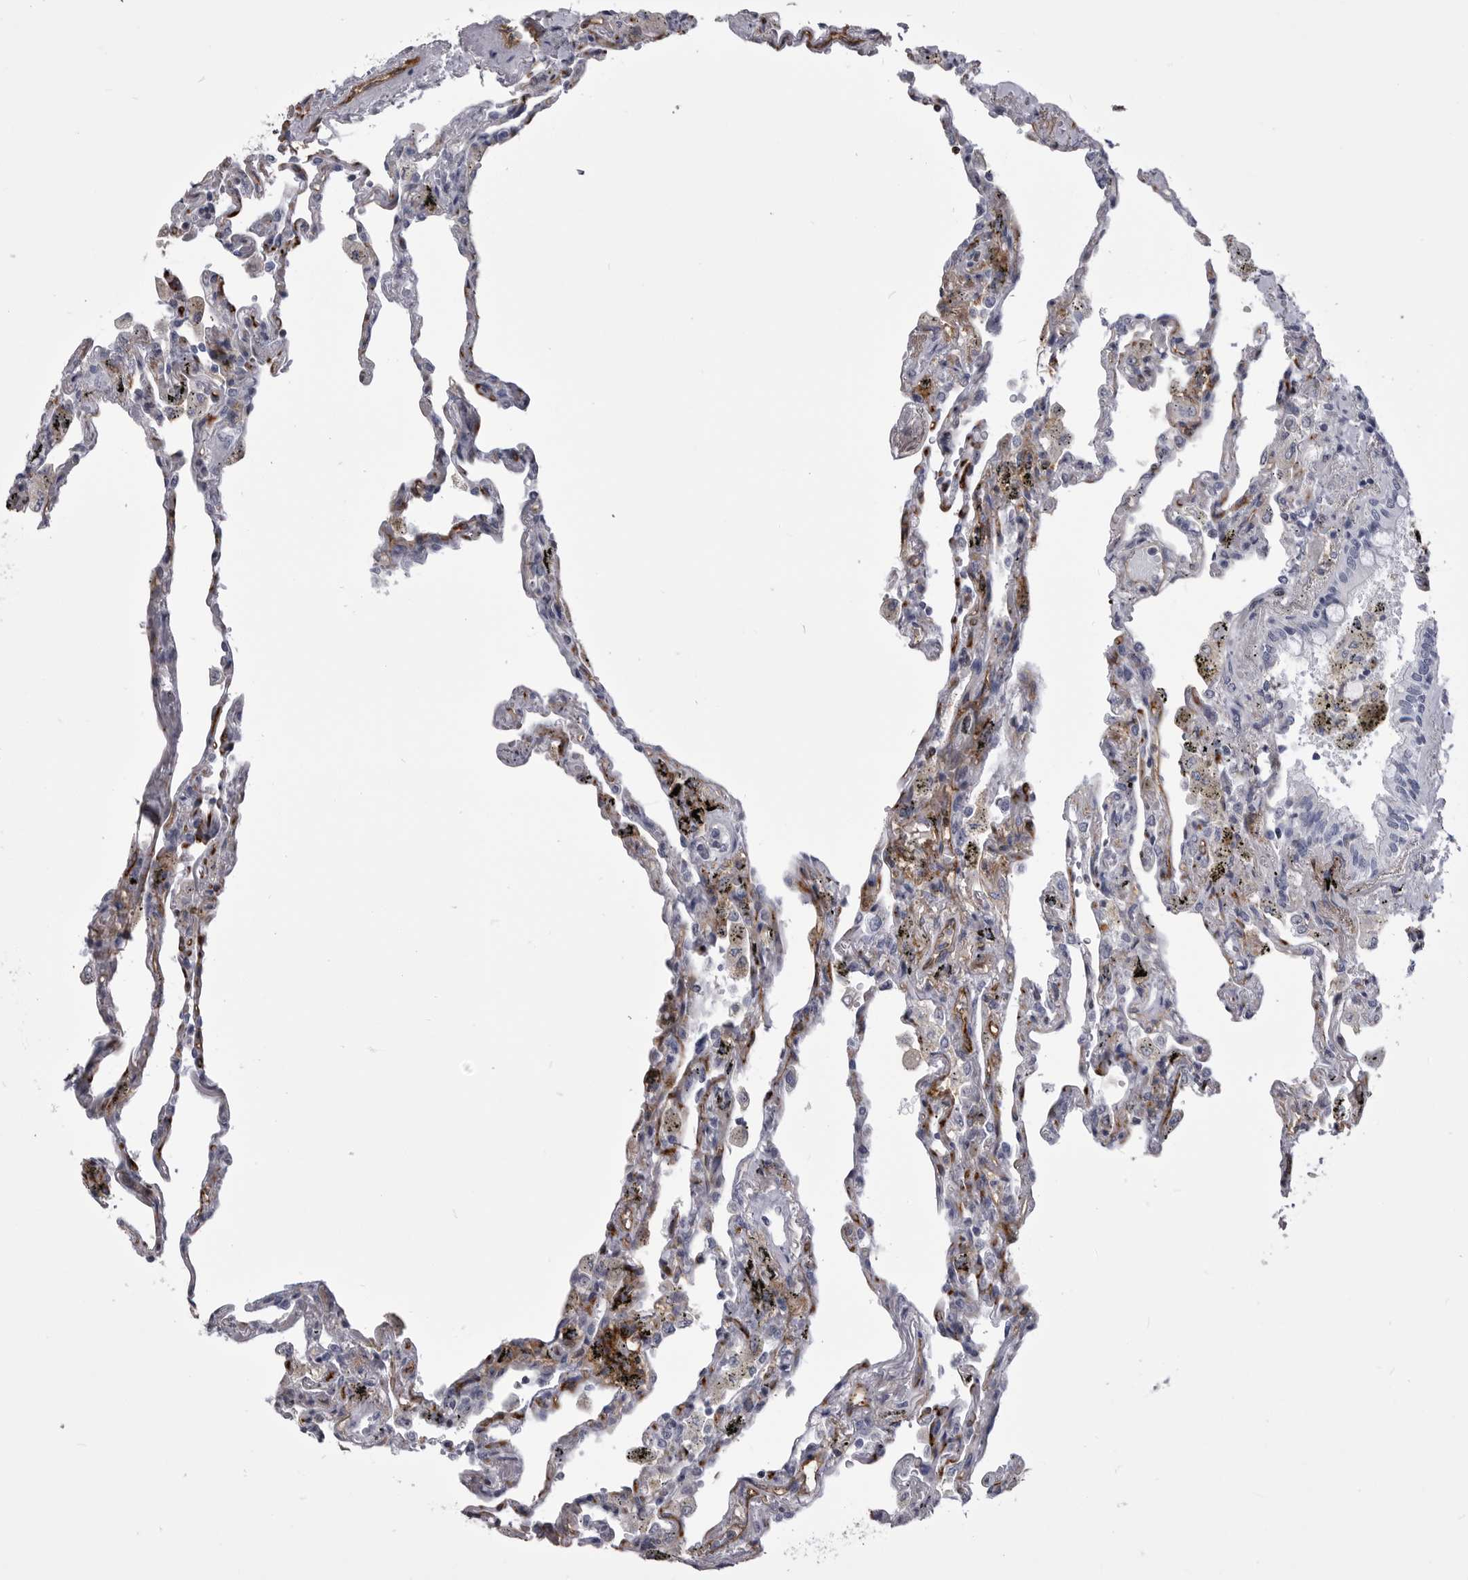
{"staining": {"intensity": "negative", "quantity": "none", "location": "none"}, "tissue": "lung", "cell_type": "Alveolar cells", "image_type": "normal", "snomed": [{"axis": "morphology", "description": "Normal tissue, NOS"}, {"axis": "topography", "description": "Lung"}], "caption": "Immunohistochemical staining of unremarkable lung demonstrates no significant expression in alveolar cells. (Stains: DAB immunohistochemistry with hematoxylin counter stain, Microscopy: brightfield microscopy at high magnification).", "gene": "OPLAH", "patient": {"sex": "male", "age": 59}}